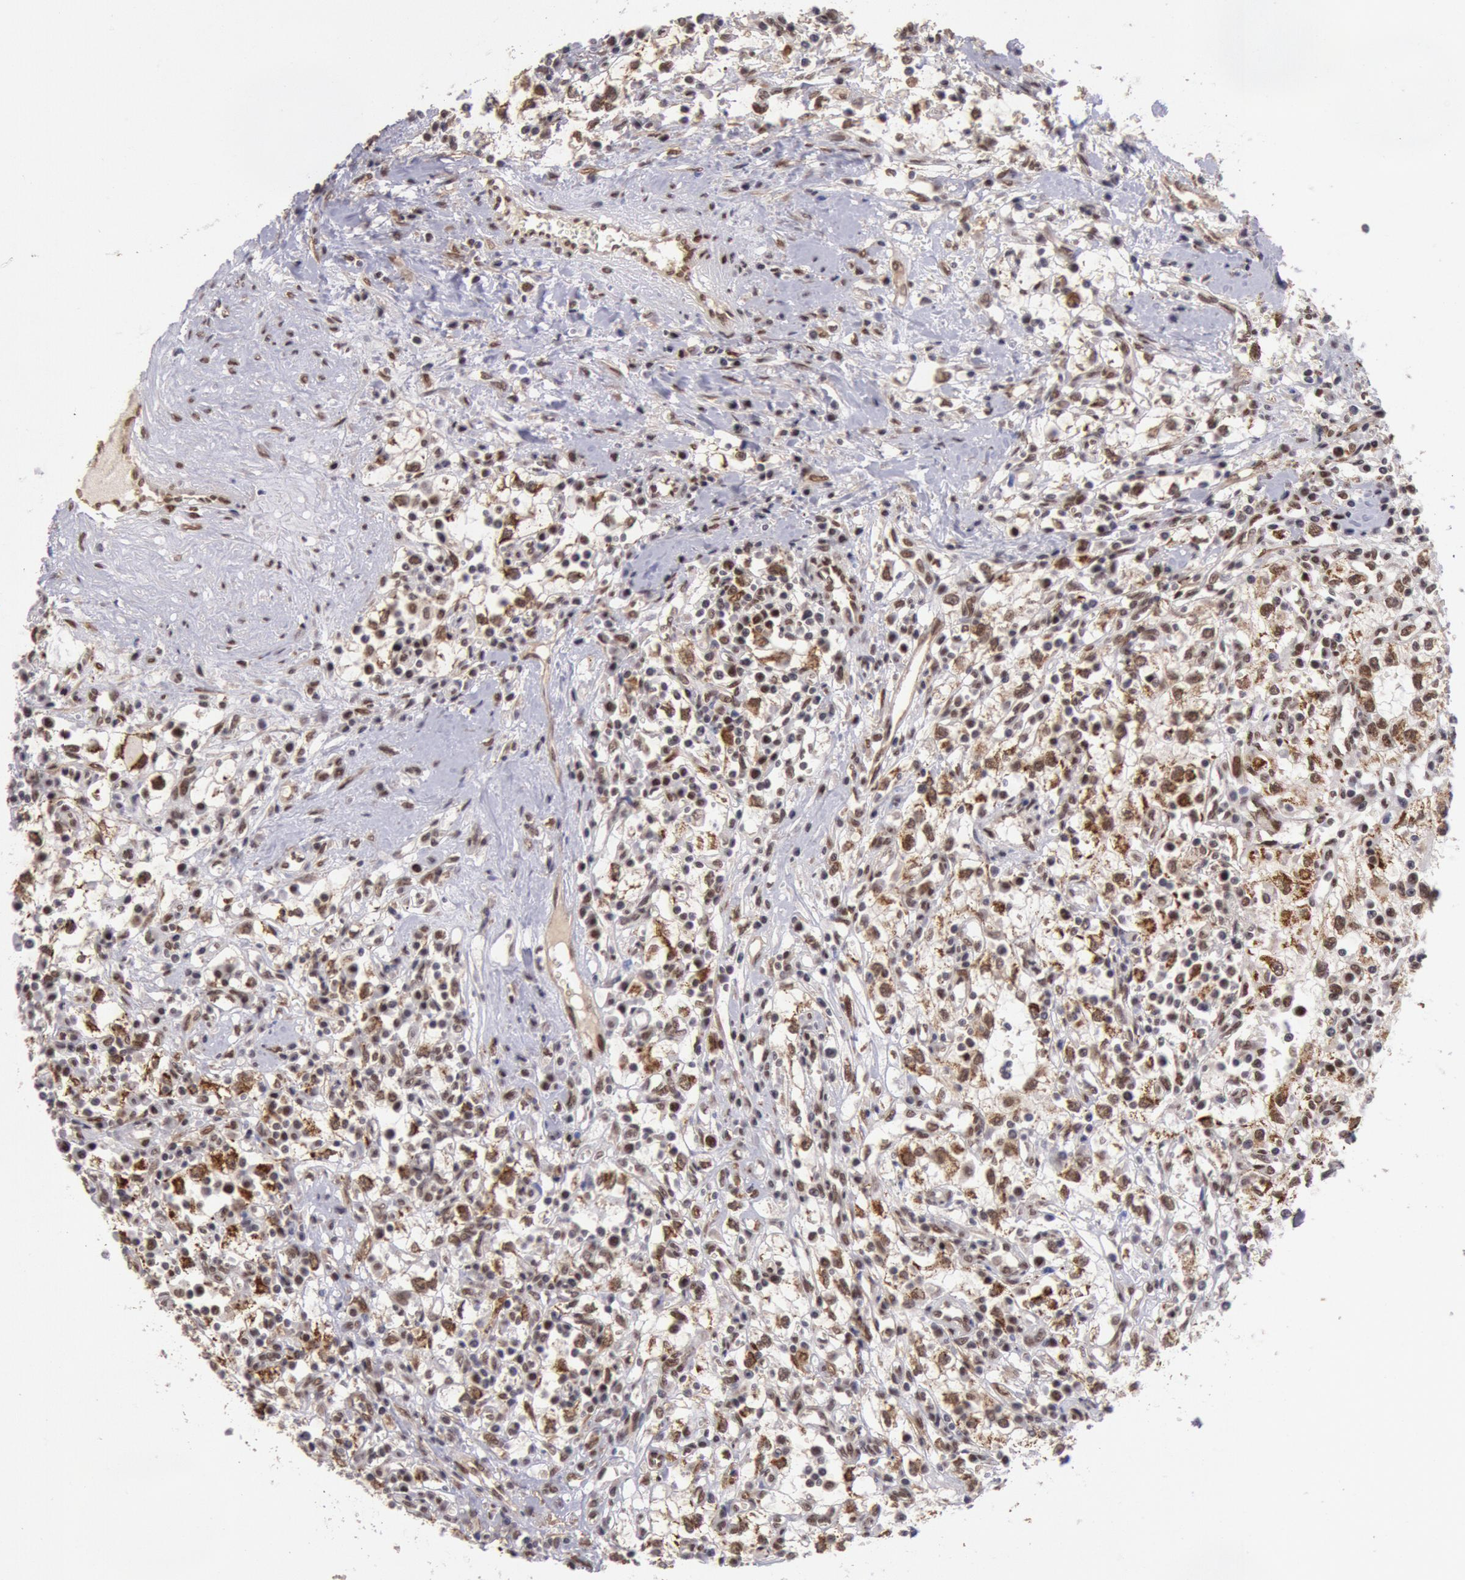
{"staining": {"intensity": "moderate", "quantity": "25%-75%", "location": "cytoplasmic/membranous,nuclear"}, "tissue": "renal cancer", "cell_type": "Tumor cells", "image_type": "cancer", "snomed": [{"axis": "morphology", "description": "Adenocarcinoma, NOS"}, {"axis": "topography", "description": "Kidney"}], "caption": "There is medium levels of moderate cytoplasmic/membranous and nuclear staining in tumor cells of renal cancer, as demonstrated by immunohistochemical staining (brown color).", "gene": "CDKN2B", "patient": {"sex": "male", "age": 82}}